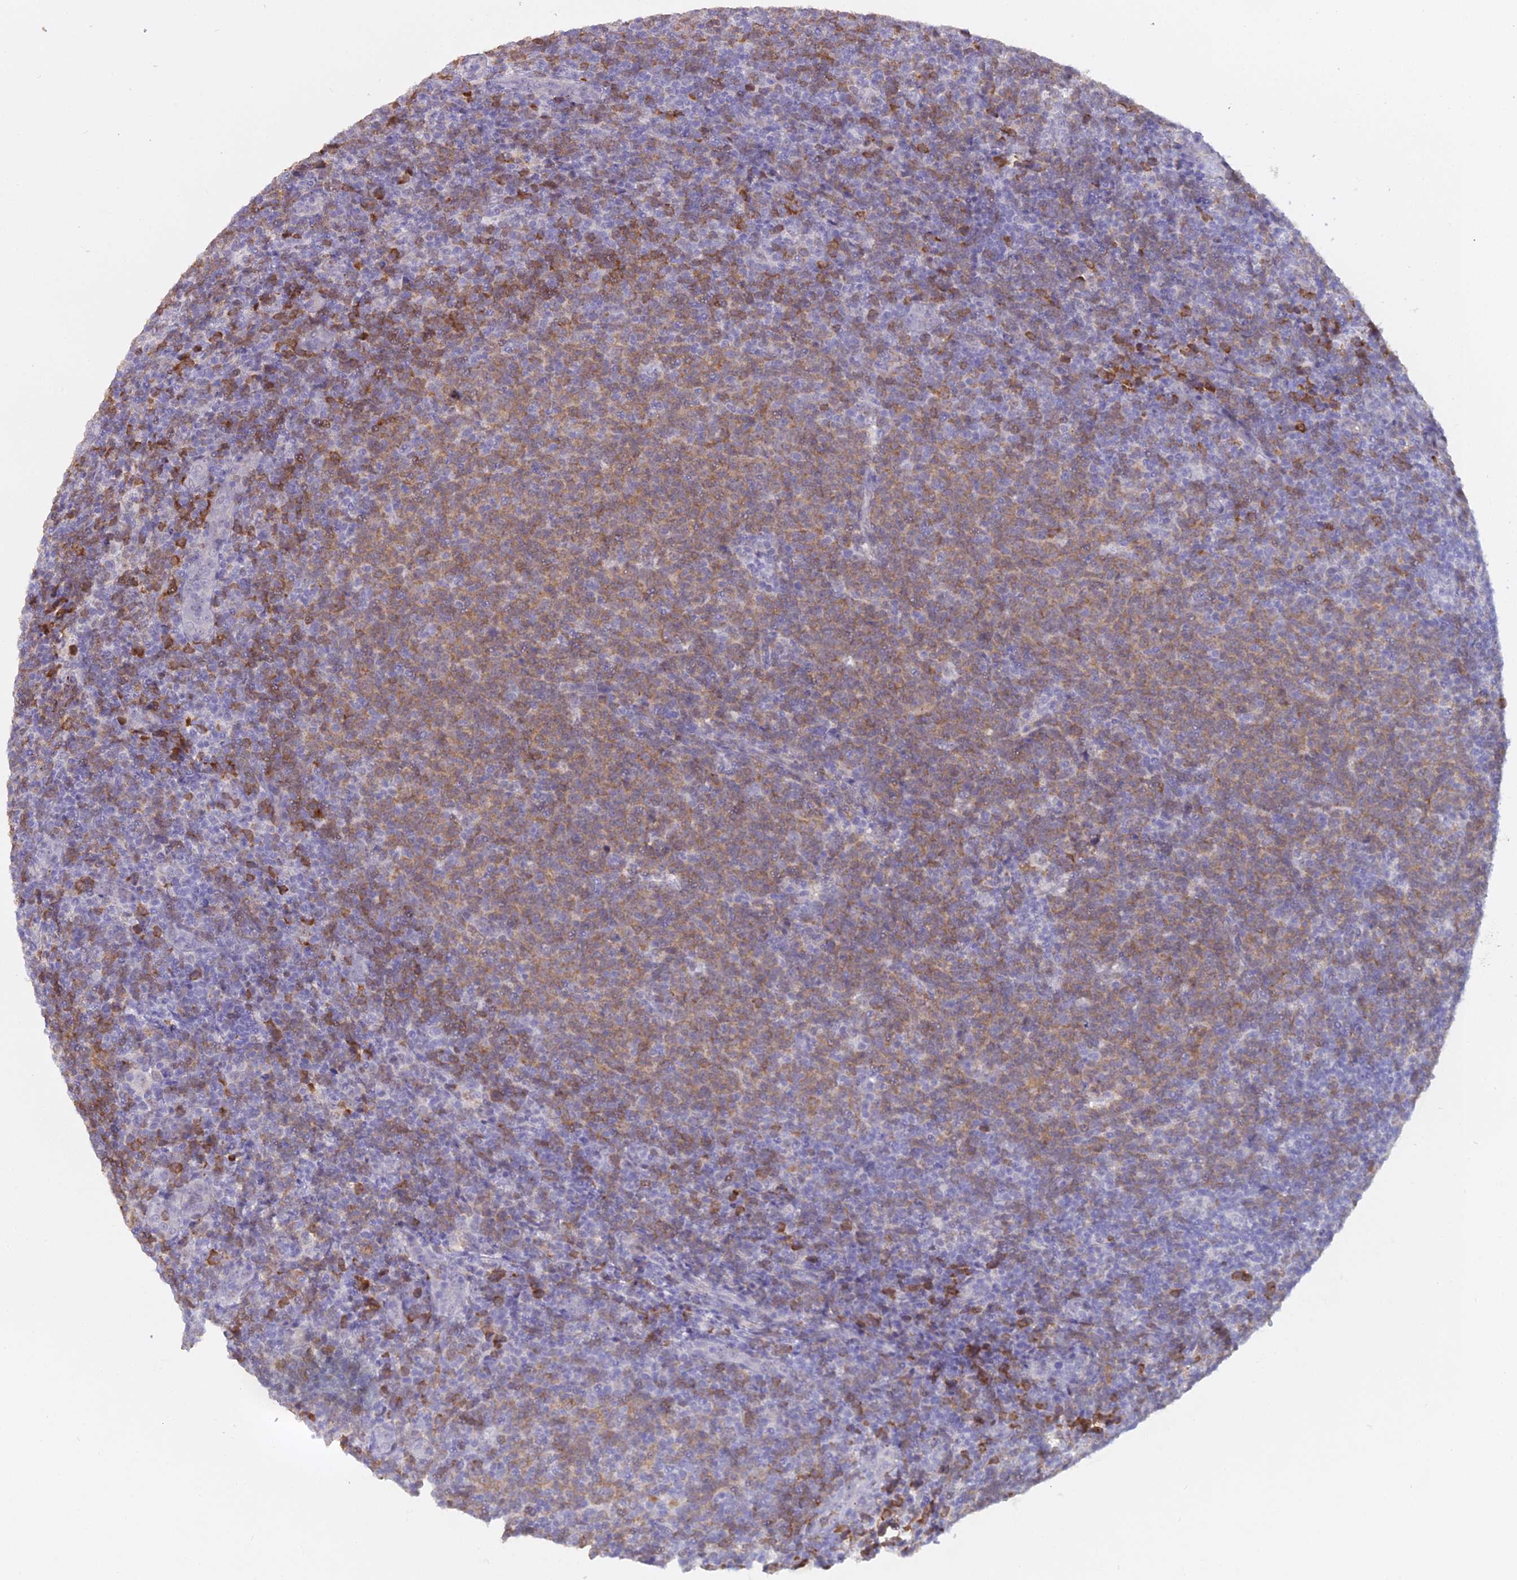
{"staining": {"intensity": "moderate", "quantity": "25%-75%", "location": "cytoplasmic/membranous"}, "tissue": "lymphoma", "cell_type": "Tumor cells", "image_type": "cancer", "snomed": [{"axis": "morphology", "description": "Malignant lymphoma, non-Hodgkin's type, Low grade"}, {"axis": "topography", "description": "Lymph node"}], "caption": "A brown stain labels moderate cytoplasmic/membranous expression of a protein in lymphoma tumor cells. (Brightfield microscopy of DAB IHC at high magnification).", "gene": "BLNK", "patient": {"sex": "male", "age": 66}}